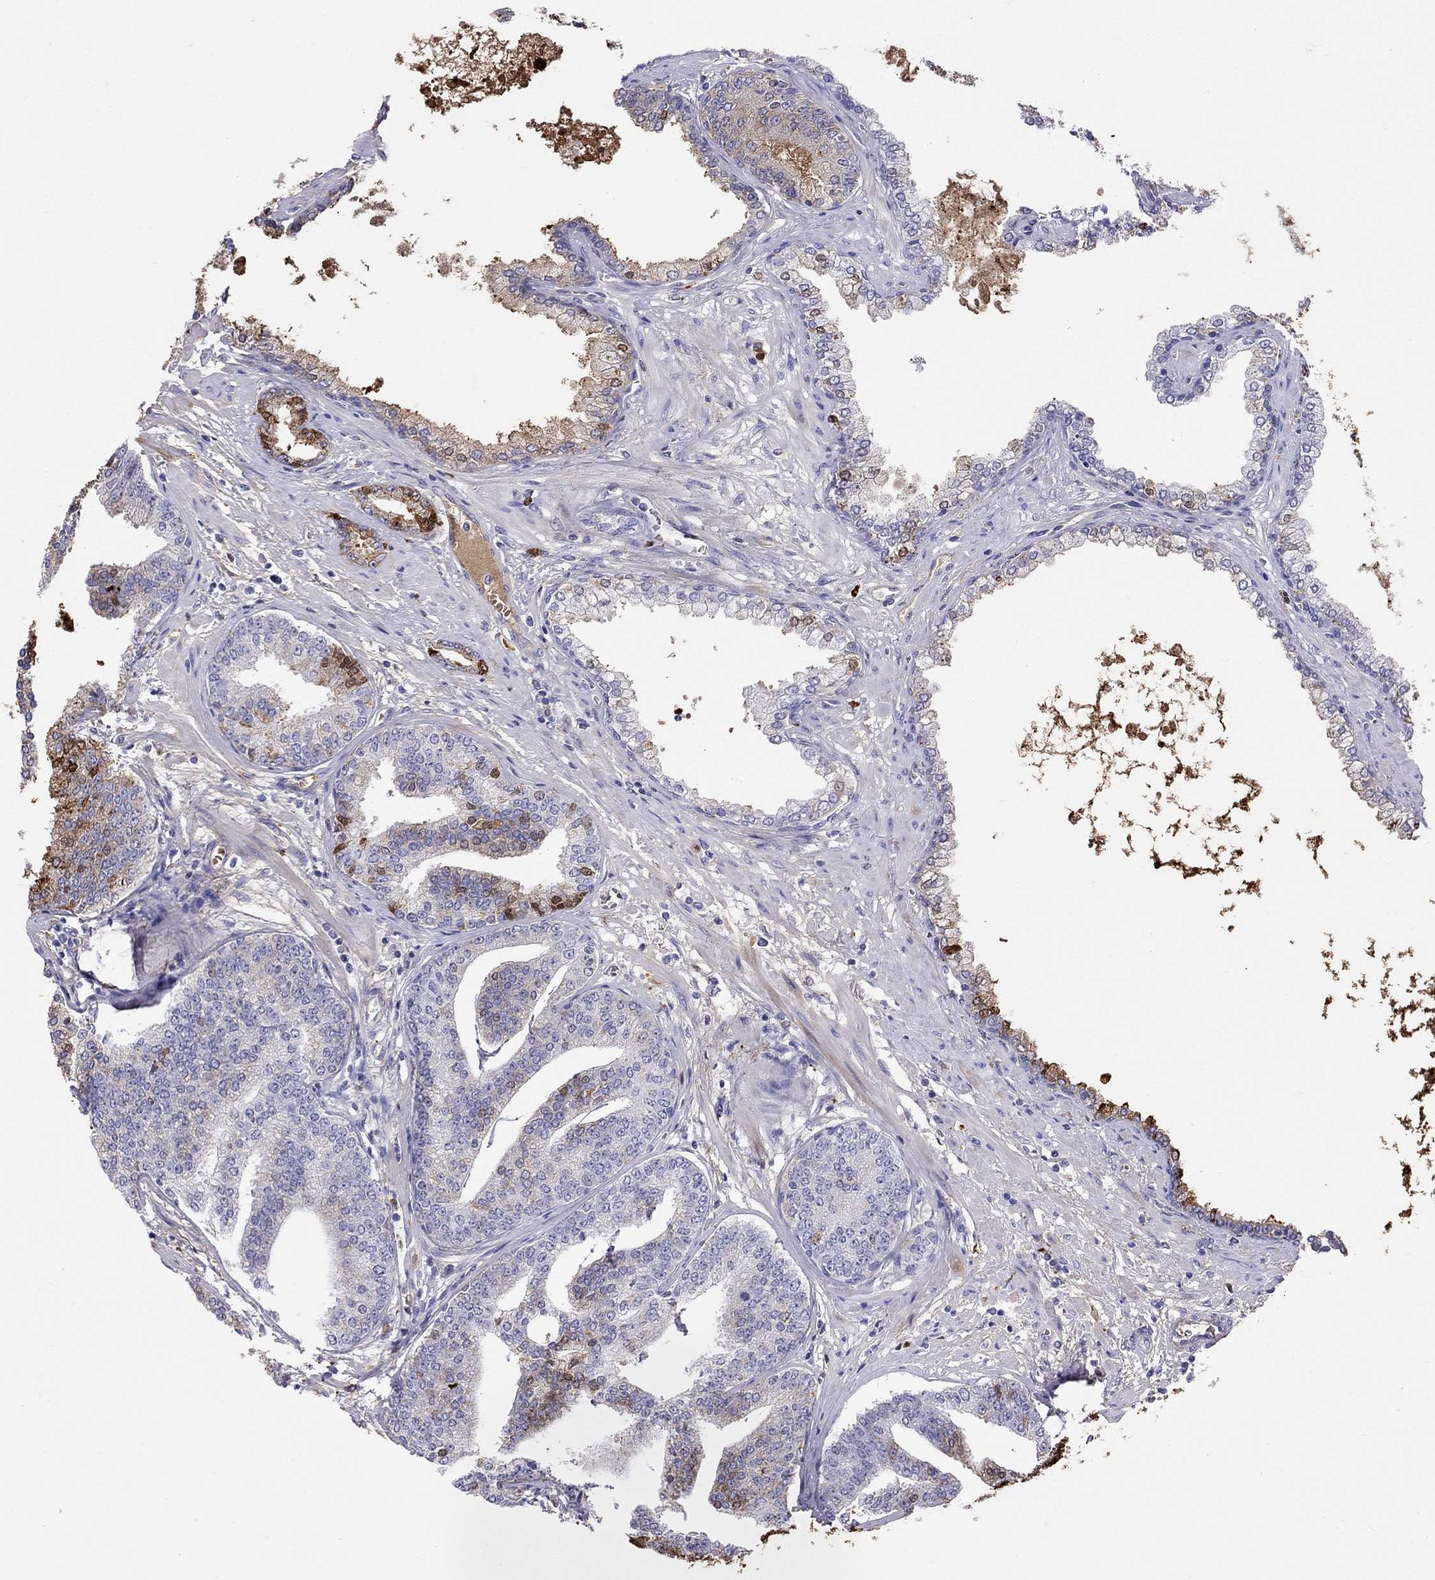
{"staining": {"intensity": "strong", "quantity": "<25%", "location": "cytoplasmic/membranous"}, "tissue": "prostate cancer", "cell_type": "Tumor cells", "image_type": "cancer", "snomed": [{"axis": "morphology", "description": "Adenocarcinoma, NOS"}, {"axis": "topography", "description": "Prostate"}], "caption": "A micrograph of prostate cancer (adenocarcinoma) stained for a protein demonstrates strong cytoplasmic/membranous brown staining in tumor cells.", "gene": "SERPINA3", "patient": {"sex": "male", "age": 64}}